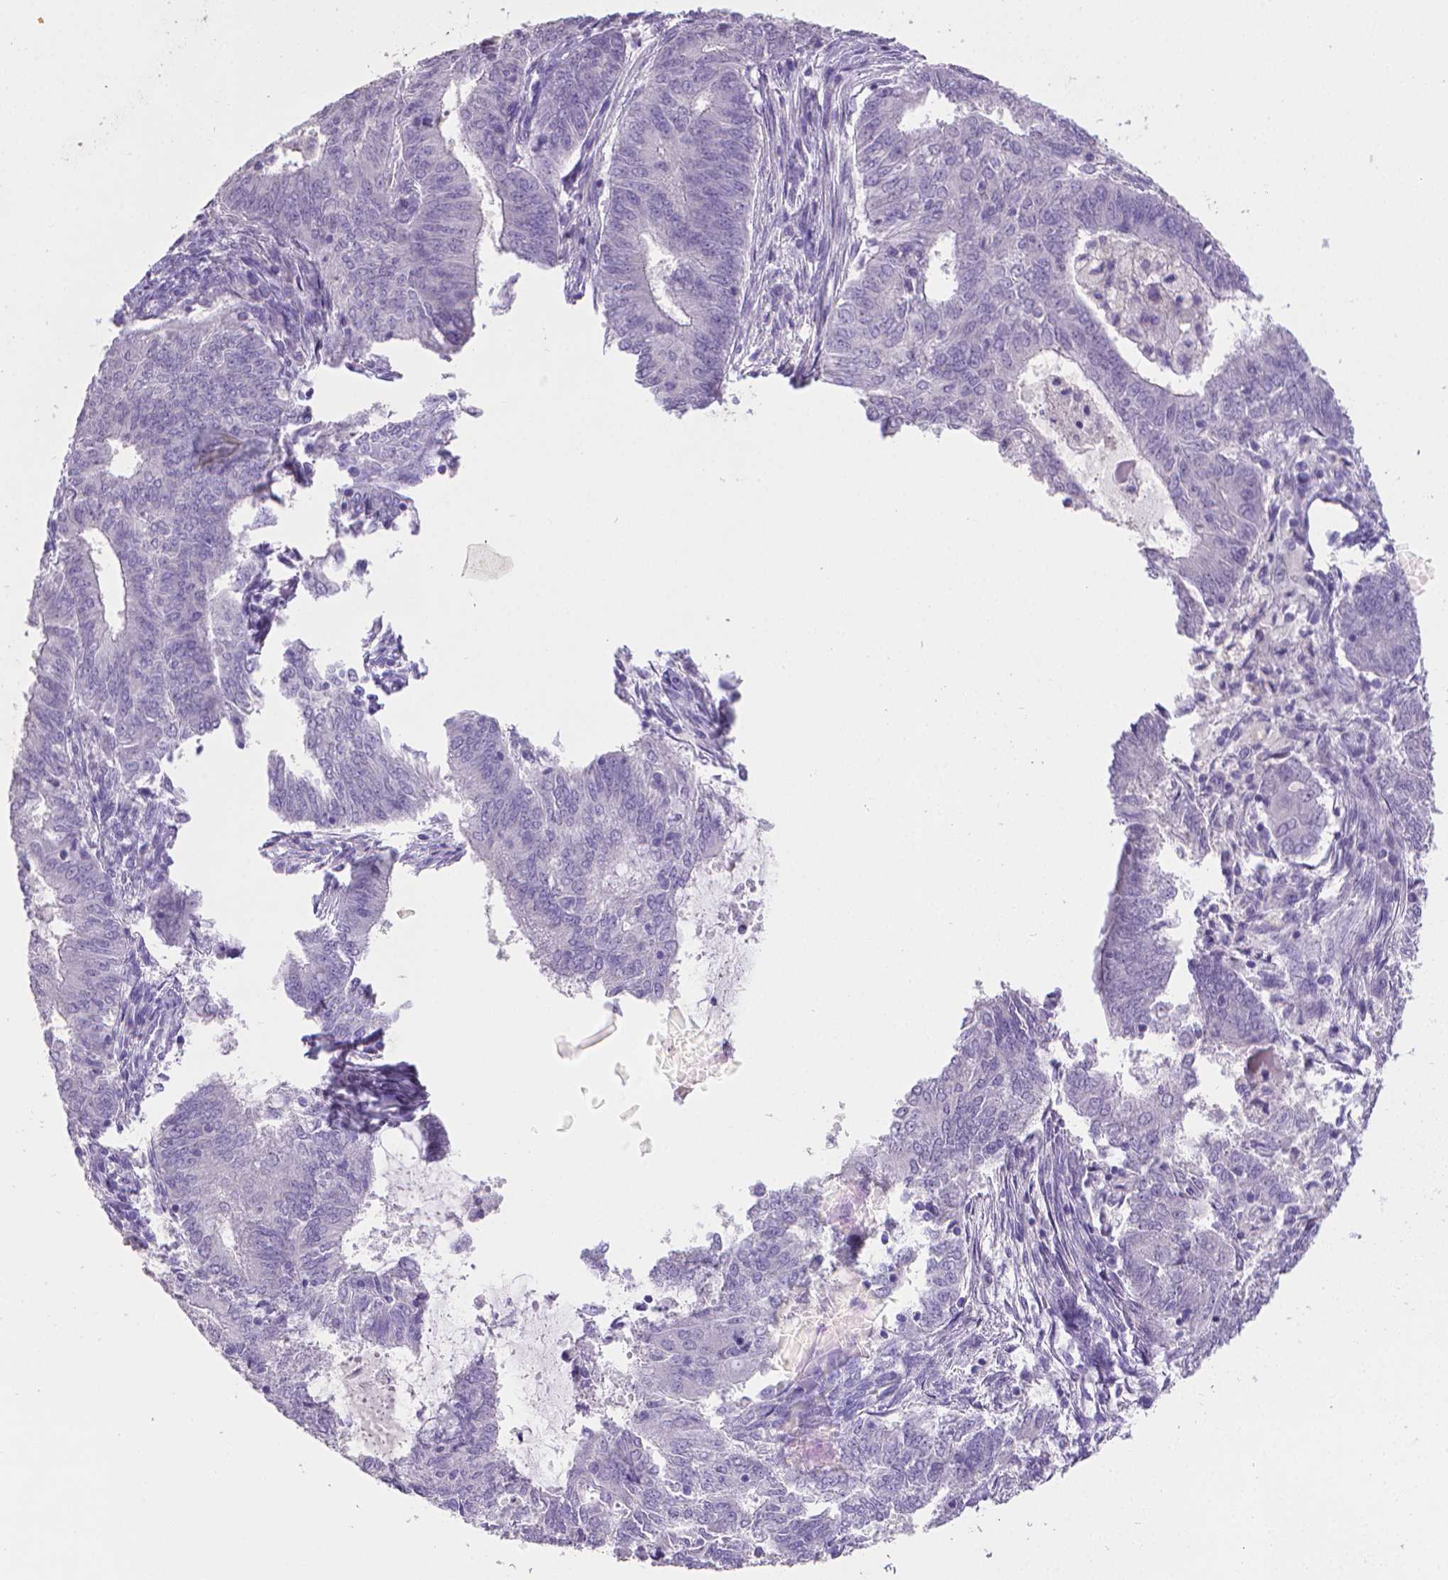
{"staining": {"intensity": "negative", "quantity": "none", "location": "none"}, "tissue": "endometrial cancer", "cell_type": "Tumor cells", "image_type": "cancer", "snomed": [{"axis": "morphology", "description": "Adenocarcinoma, NOS"}, {"axis": "topography", "description": "Endometrium"}], "caption": "The immunohistochemistry micrograph has no significant positivity in tumor cells of endometrial cancer (adenocarcinoma) tissue. (DAB IHC, high magnification).", "gene": "TNNI2", "patient": {"sex": "female", "age": 62}}